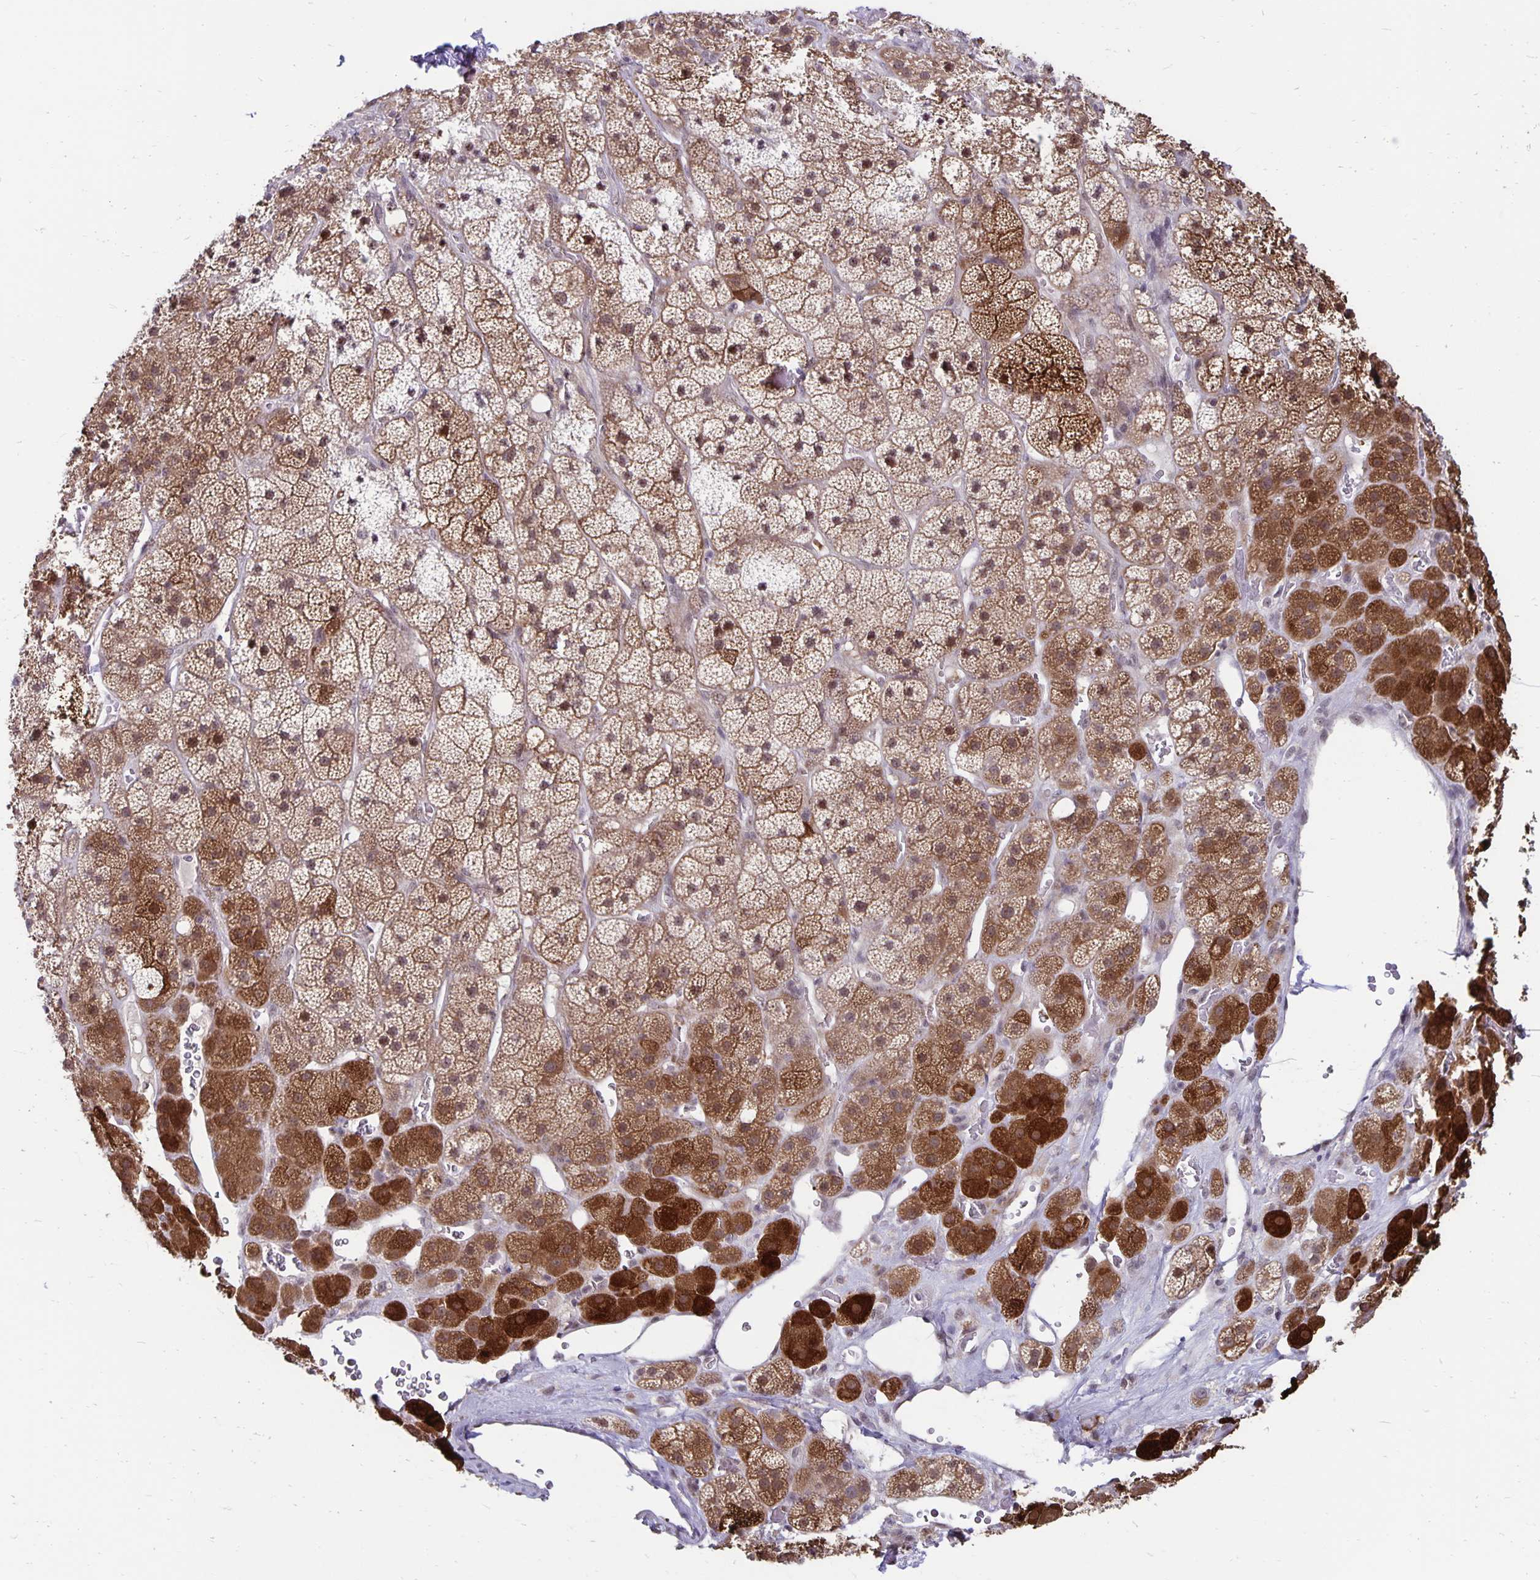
{"staining": {"intensity": "strong", "quantity": "25%-75%", "location": "cytoplasmic/membranous,nuclear"}, "tissue": "adrenal gland", "cell_type": "Glandular cells", "image_type": "normal", "snomed": [{"axis": "morphology", "description": "Normal tissue, NOS"}, {"axis": "topography", "description": "Adrenal gland"}], "caption": "Glandular cells demonstrate strong cytoplasmic/membranous,nuclear positivity in about 25%-75% of cells in benign adrenal gland. Nuclei are stained in blue.", "gene": "EXOC6B", "patient": {"sex": "male", "age": 57}}